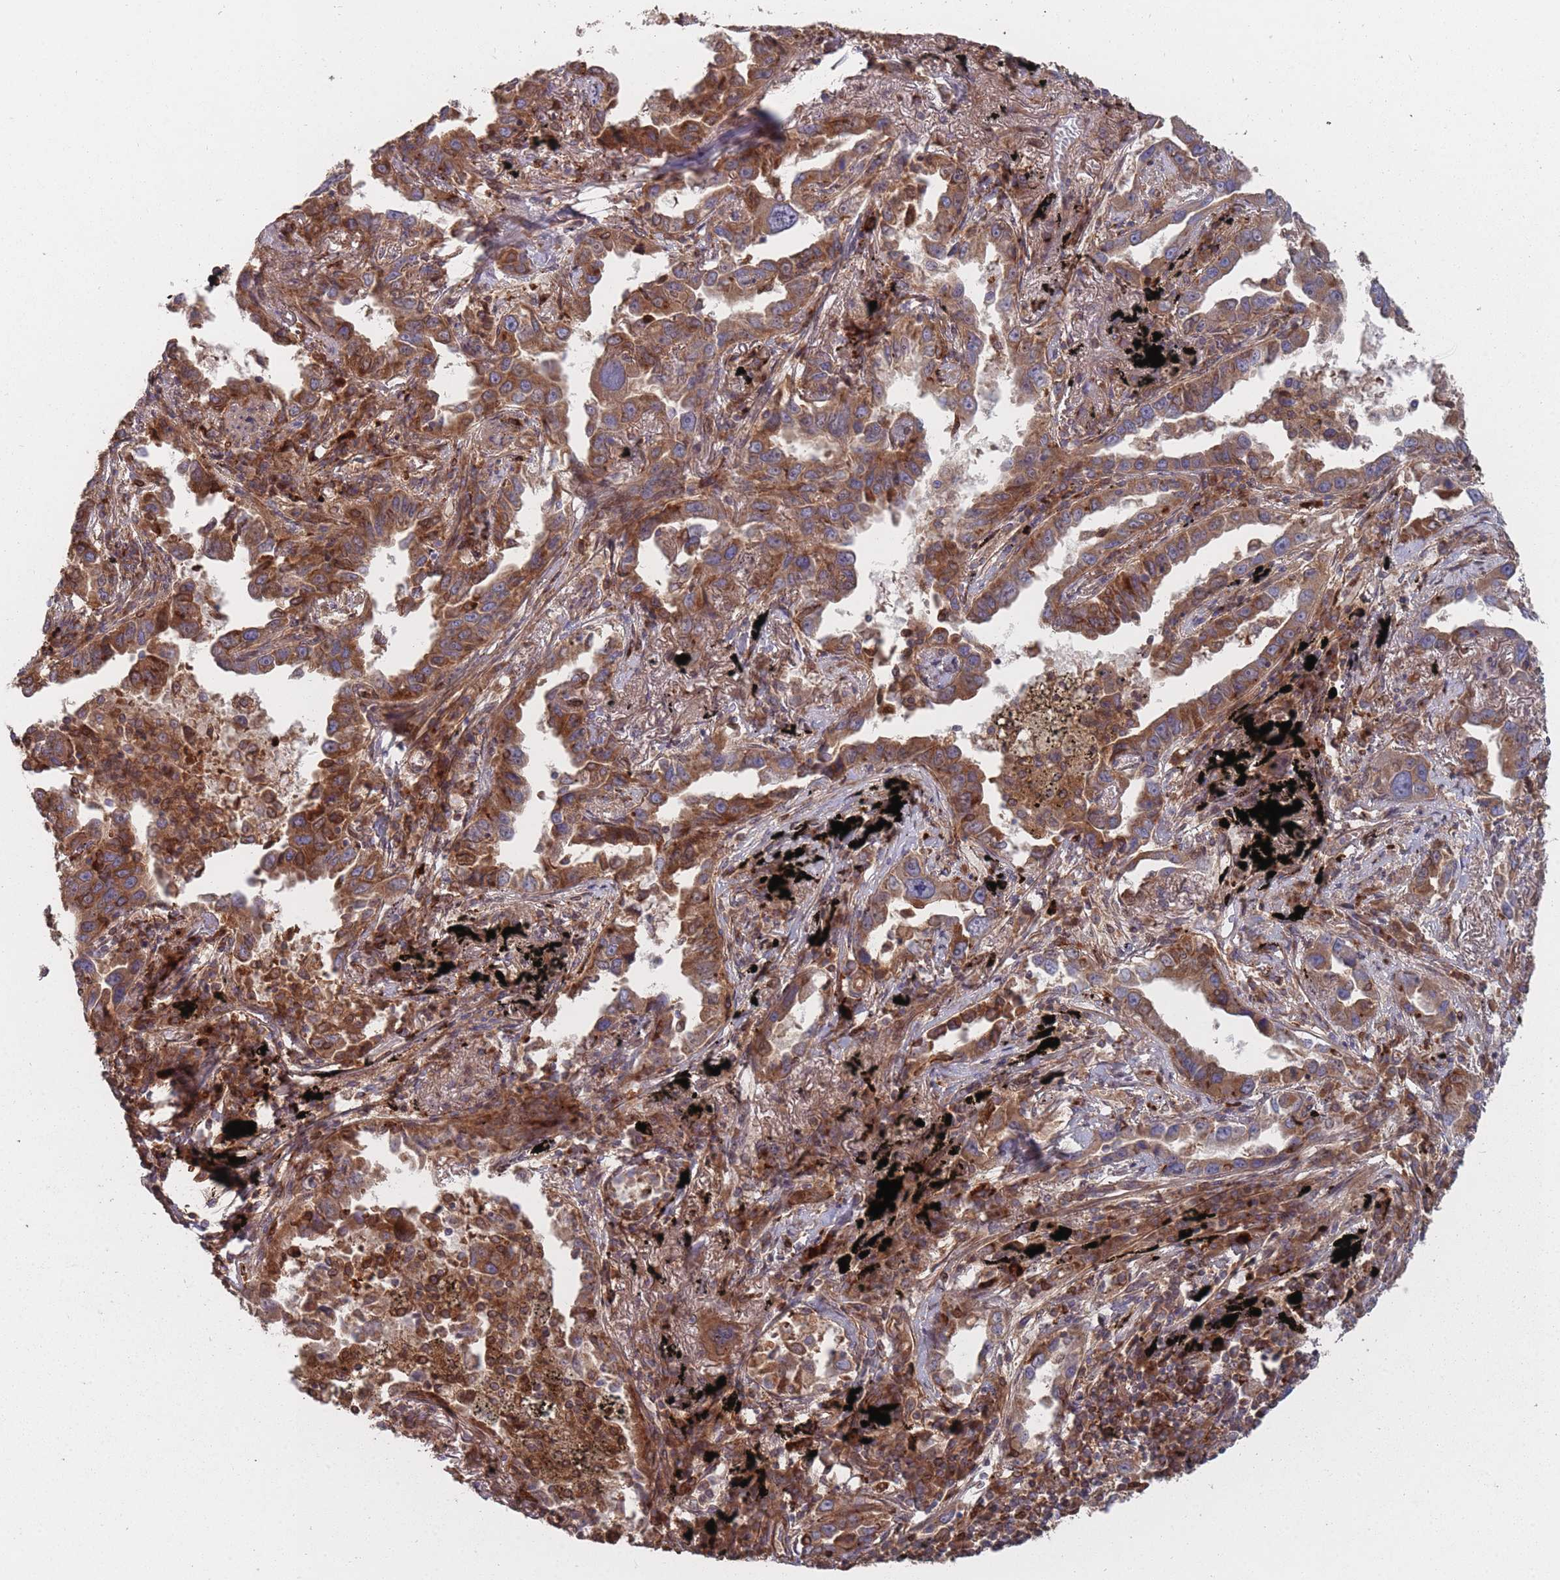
{"staining": {"intensity": "moderate", "quantity": ">75%", "location": "cytoplasmic/membranous"}, "tissue": "lung cancer", "cell_type": "Tumor cells", "image_type": "cancer", "snomed": [{"axis": "morphology", "description": "Adenocarcinoma, NOS"}, {"axis": "topography", "description": "Lung"}], "caption": "Immunohistochemistry staining of lung cancer (adenocarcinoma), which exhibits medium levels of moderate cytoplasmic/membranous staining in about >75% of tumor cells indicating moderate cytoplasmic/membranous protein expression. The staining was performed using DAB (brown) for protein detection and nuclei were counterstained in hematoxylin (blue).", "gene": "THSD7B", "patient": {"sex": "male", "age": 67}}